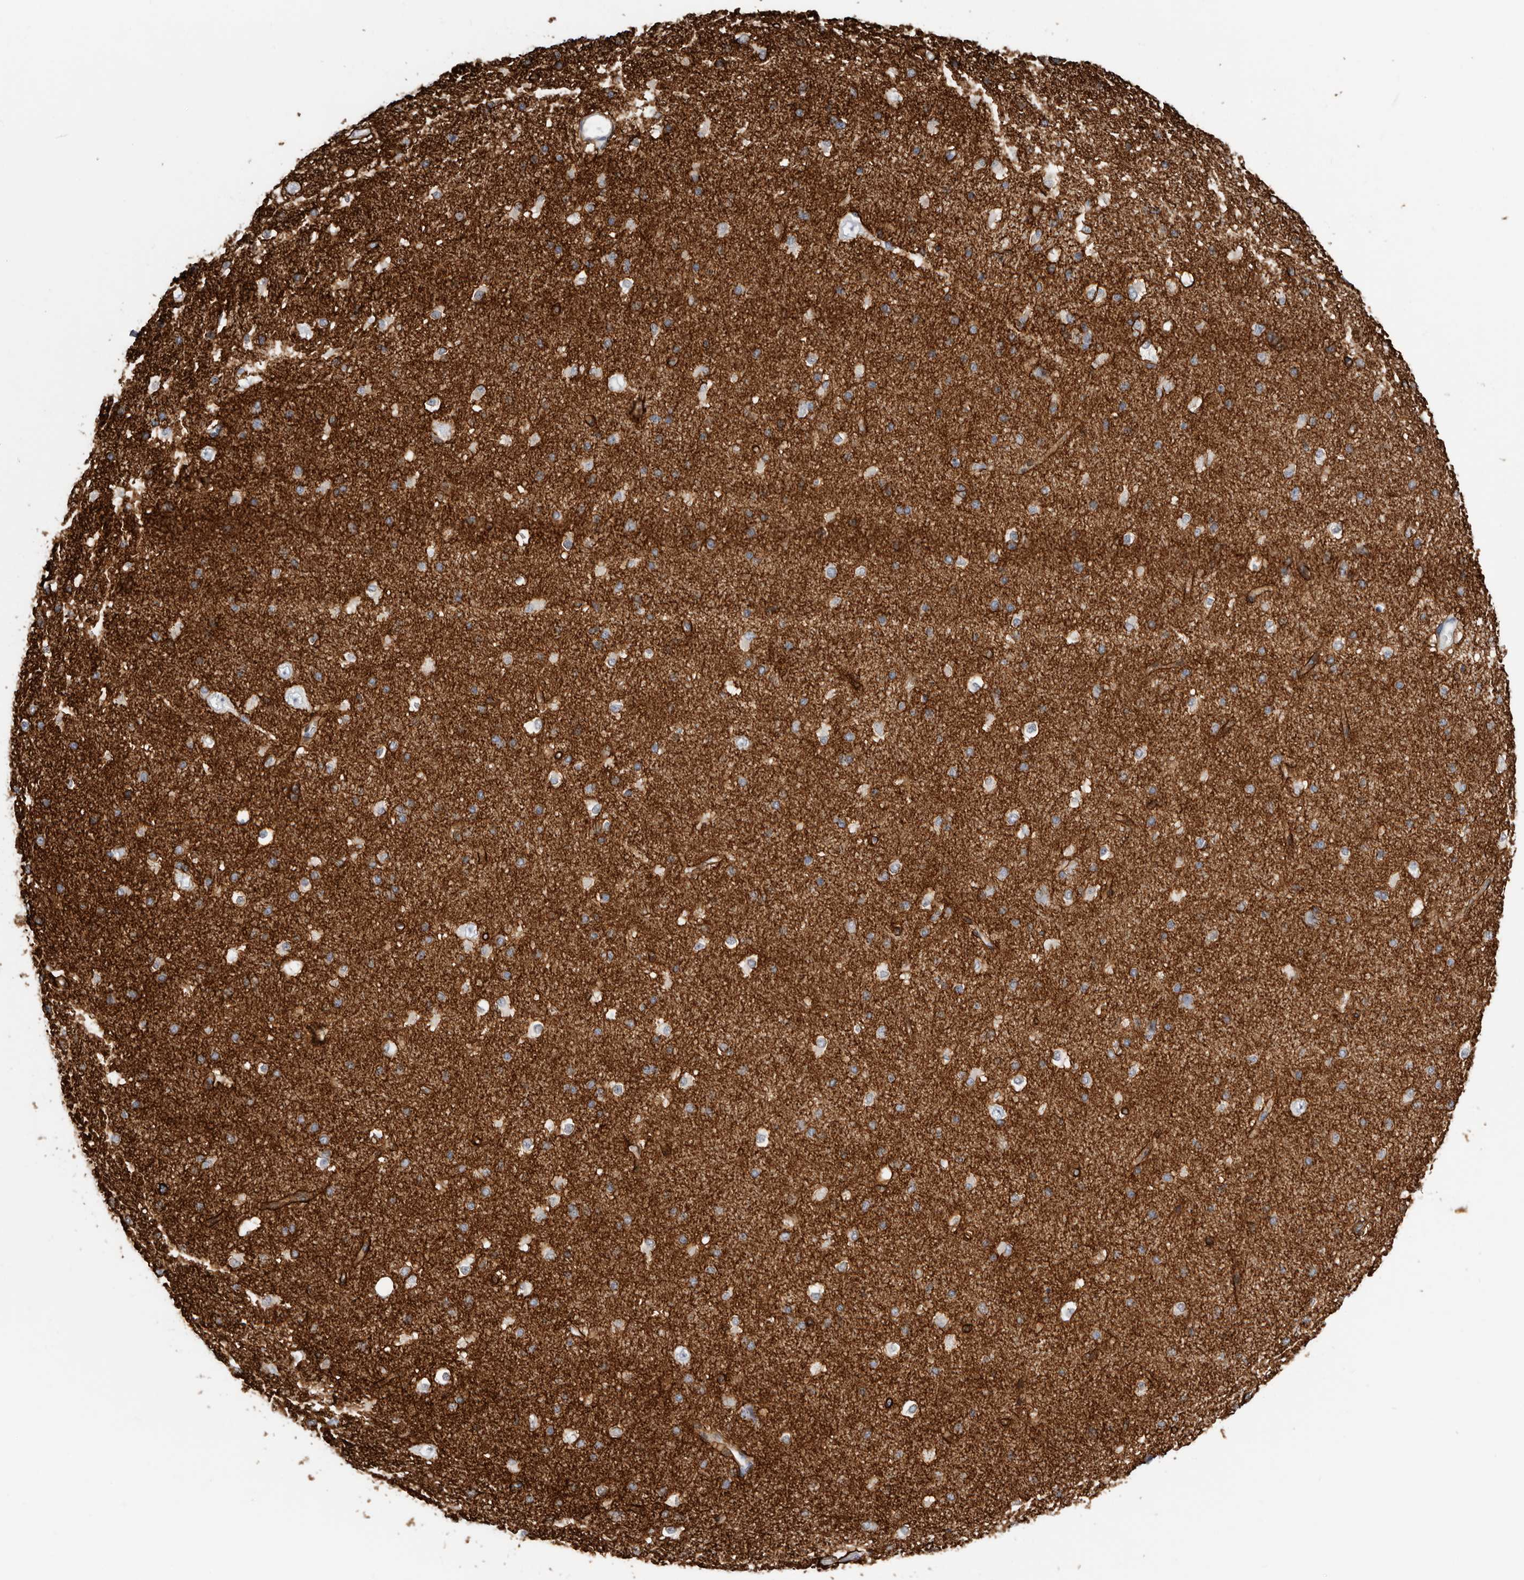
{"staining": {"intensity": "negative", "quantity": "none", "location": "none"}, "tissue": "cerebral cortex", "cell_type": "Endothelial cells", "image_type": "normal", "snomed": [{"axis": "morphology", "description": "Normal tissue, NOS"}, {"axis": "morphology", "description": "Developmental malformation"}, {"axis": "topography", "description": "Cerebral cortex"}], "caption": "Immunohistochemistry (IHC) histopathology image of normal cerebral cortex: cerebral cortex stained with DAB (3,3'-diaminobenzidine) displays no significant protein expression in endothelial cells. Brightfield microscopy of immunohistochemistry (IHC) stained with DAB (3,3'-diaminobenzidine) (brown) and hematoxylin (blue), captured at high magnification.", "gene": "PKDCC", "patient": {"sex": "female", "age": 30}}